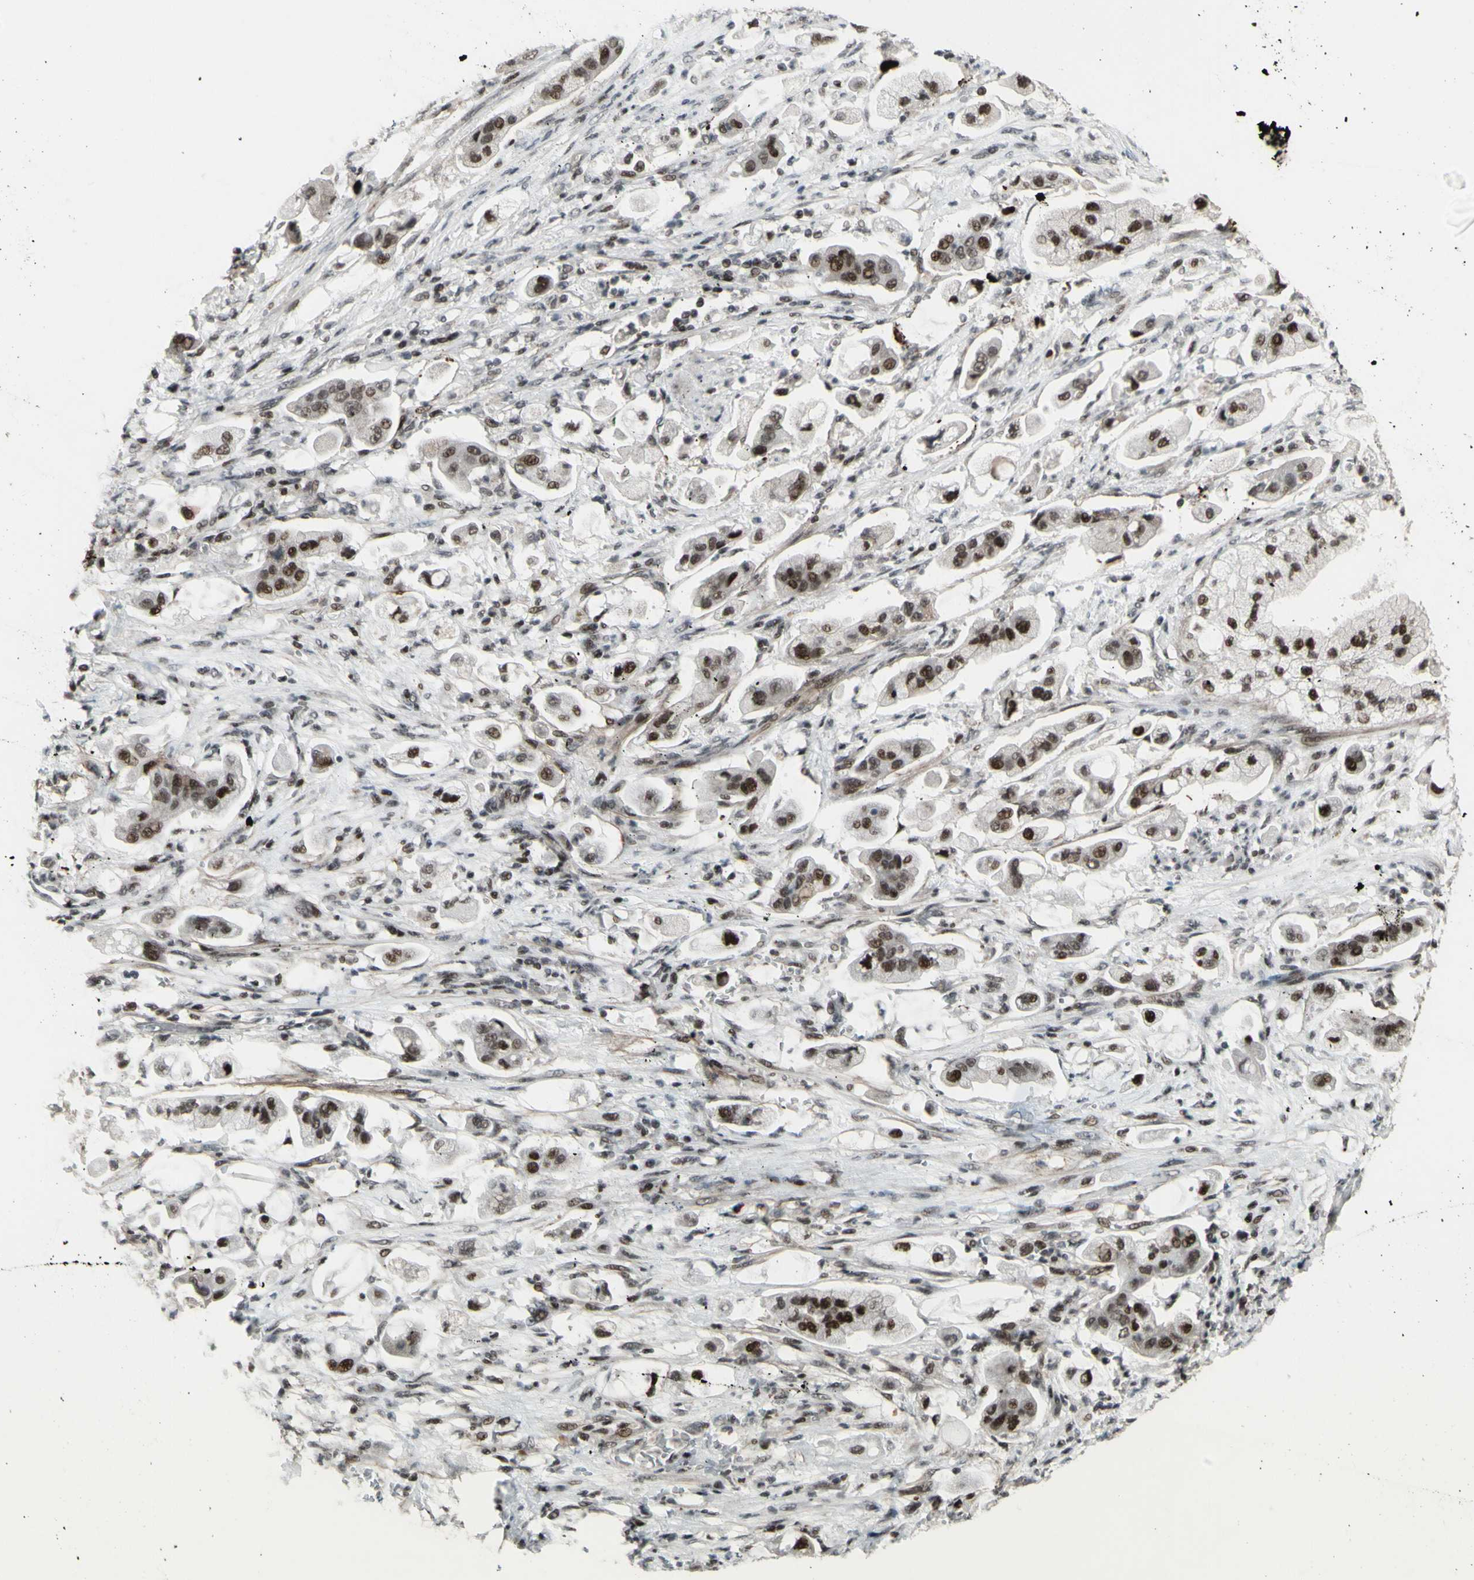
{"staining": {"intensity": "moderate", "quantity": ">75%", "location": "nuclear"}, "tissue": "stomach cancer", "cell_type": "Tumor cells", "image_type": "cancer", "snomed": [{"axis": "morphology", "description": "Adenocarcinoma, NOS"}, {"axis": "topography", "description": "Stomach"}], "caption": "High-magnification brightfield microscopy of adenocarcinoma (stomach) stained with DAB (3,3'-diaminobenzidine) (brown) and counterstained with hematoxylin (blue). tumor cells exhibit moderate nuclear staining is appreciated in about>75% of cells.", "gene": "SUPT6H", "patient": {"sex": "male", "age": 62}}